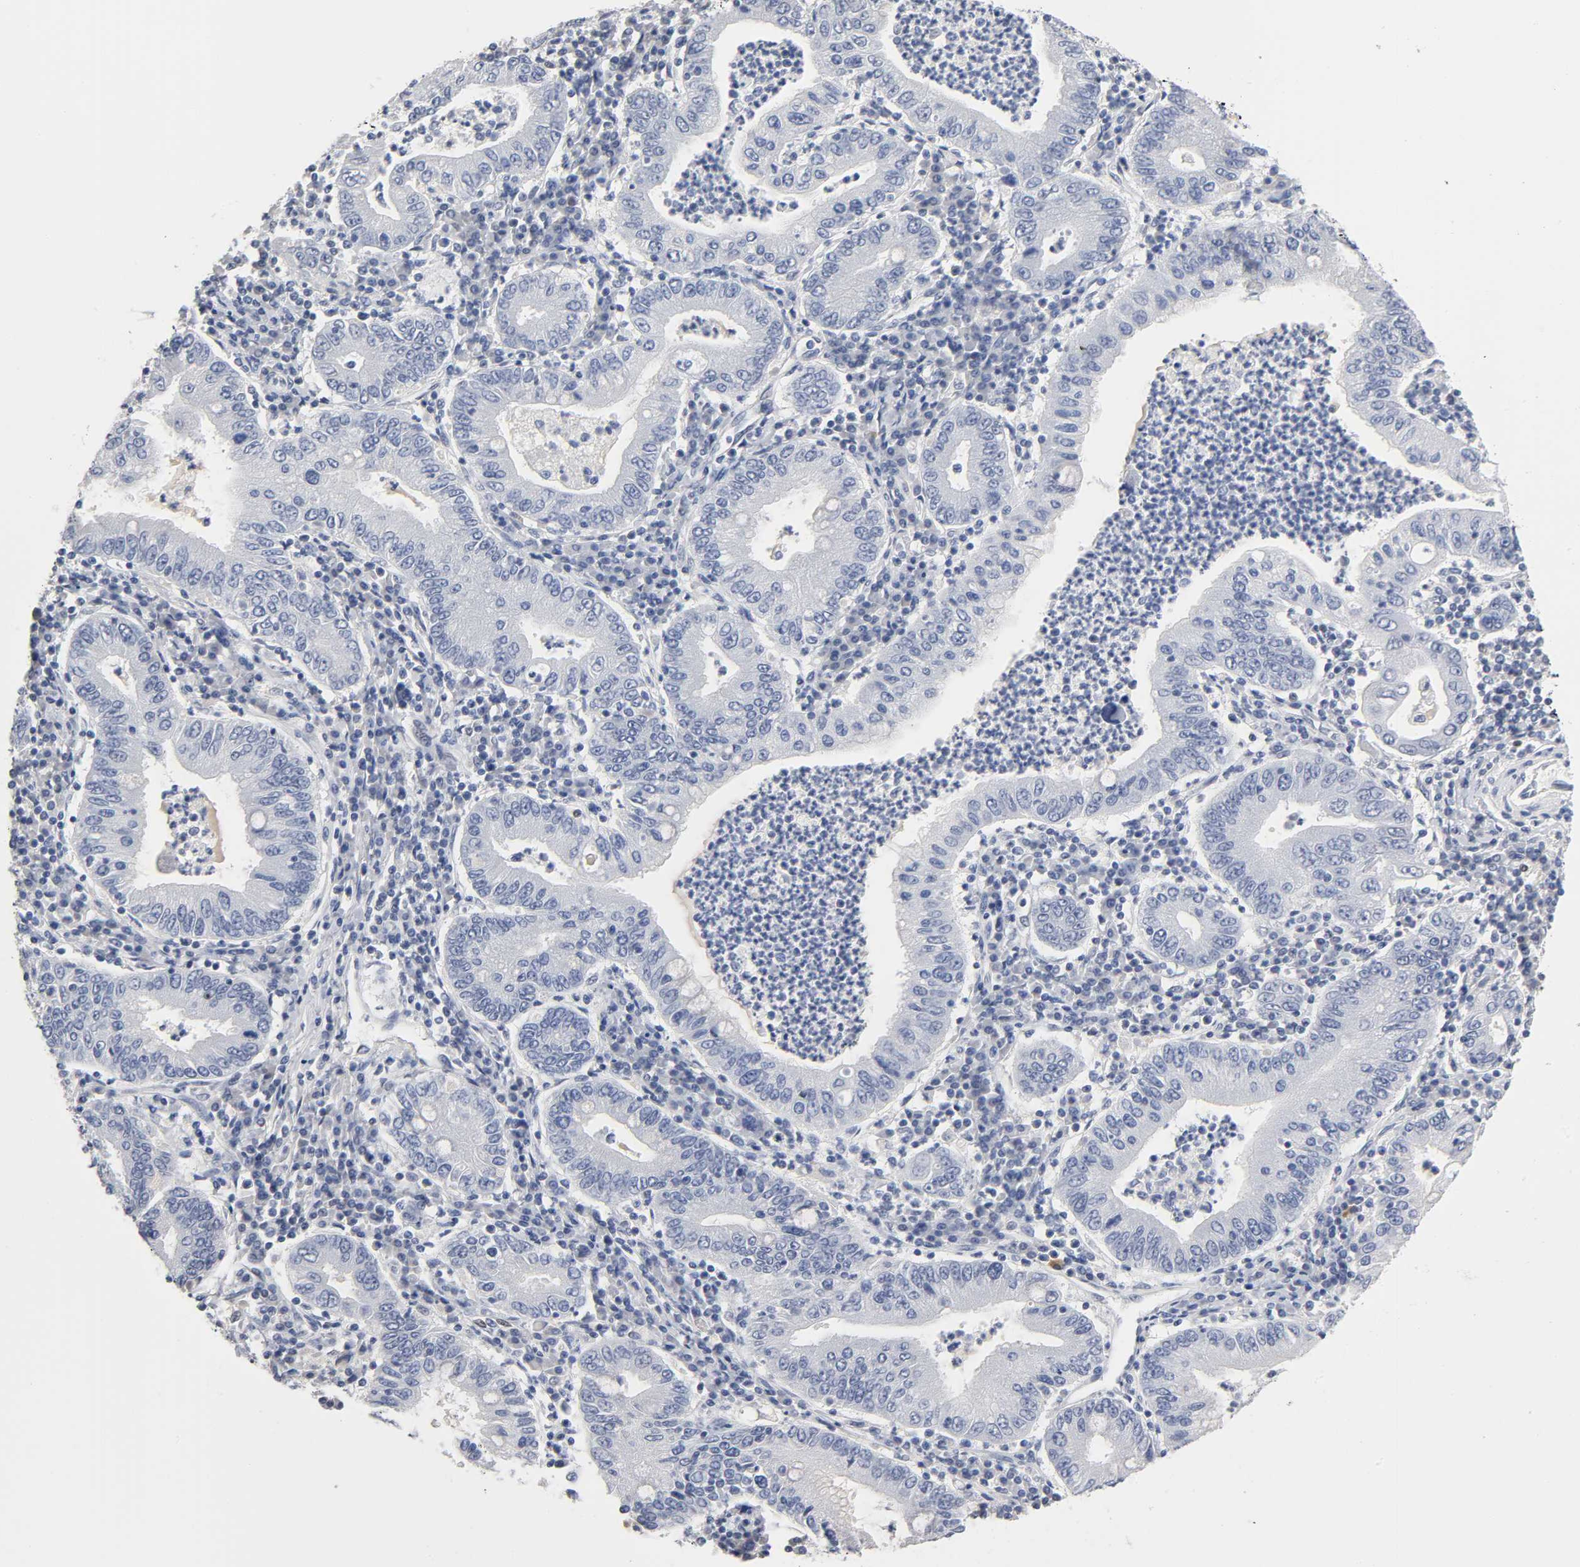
{"staining": {"intensity": "negative", "quantity": "none", "location": "none"}, "tissue": "stomach cancer", "cell_type": "Tumor cells", "image_type": "cancer", "snomed": [{"axis": "morphology", "description": "Normal tissue, NOS"}, {"axis": "morphology", "description": "Adenocarcinoma, NOS"}, {"axis": "topography", "description": "Esophagus"}, {"axis": "topography", "description": "Stomach, upper"}, {"axis": "topography", "description": "Peripheral nerve tissue"}], "caption": "Tumor cells are negative for protein expression in human adenocarcinoma (stomach).", "gene": "NFATC1", "patient": {"sex": "male", "age": 62}}